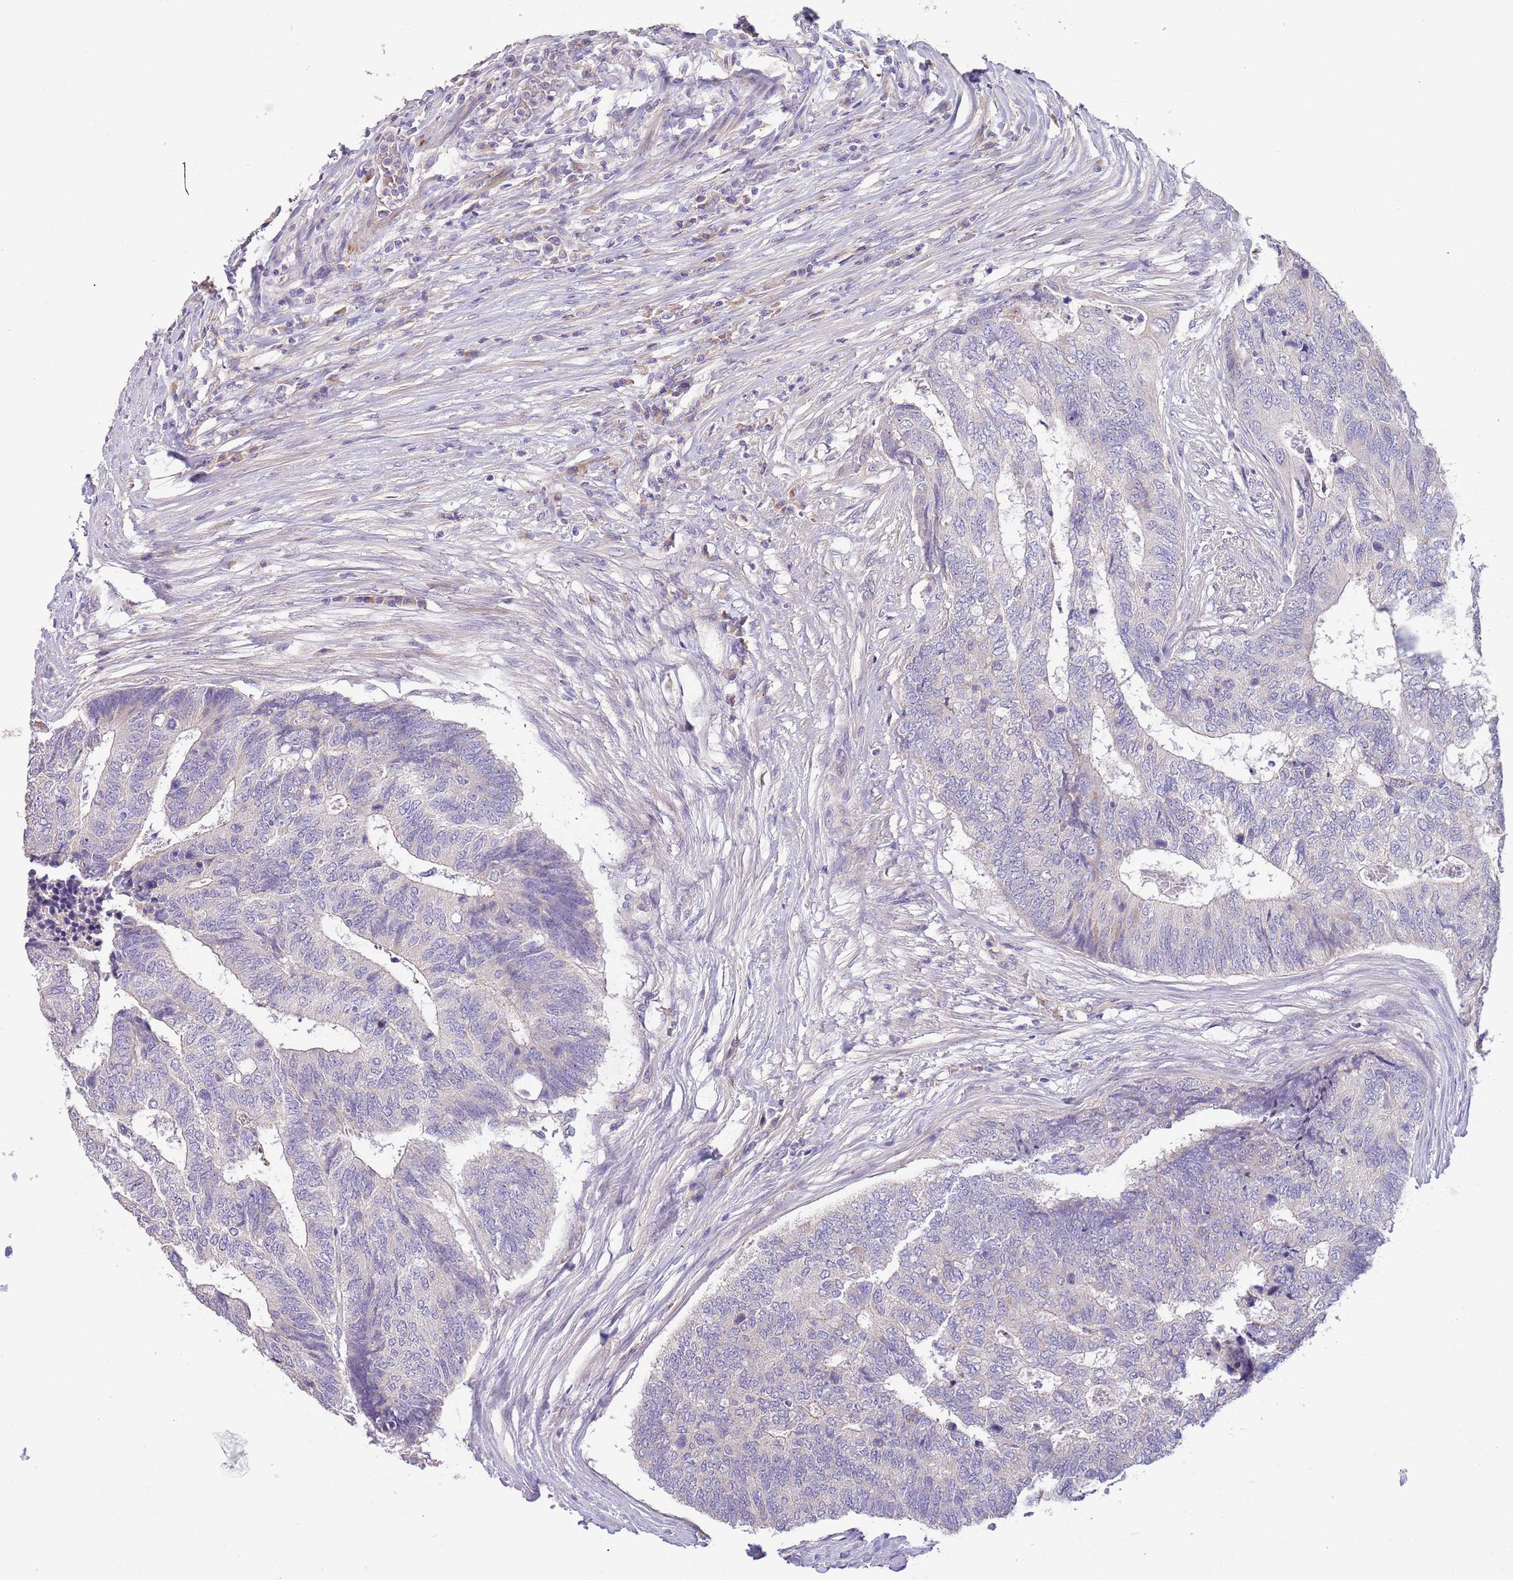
{"staining": {"intensity": "negative", "quantity": "none", "location": "none"}, "tissue": "colorectal cancer", "cell_type": "Tumor cells", "image_type": "cancer", "snomed": [{"axis": "morphology", "description": "Adenocarcinoma, NOS"}, {"axis": "topography", "description": "Colon"}], "caption": "An IHC image of colorectal cancer (adenocarcinoma) is shown. There is no staining in tumor cells of colorectal cancer (adenocarcinoma).", "gene": "ZNF658", "patient": {"sex": "female", "age": 67}}